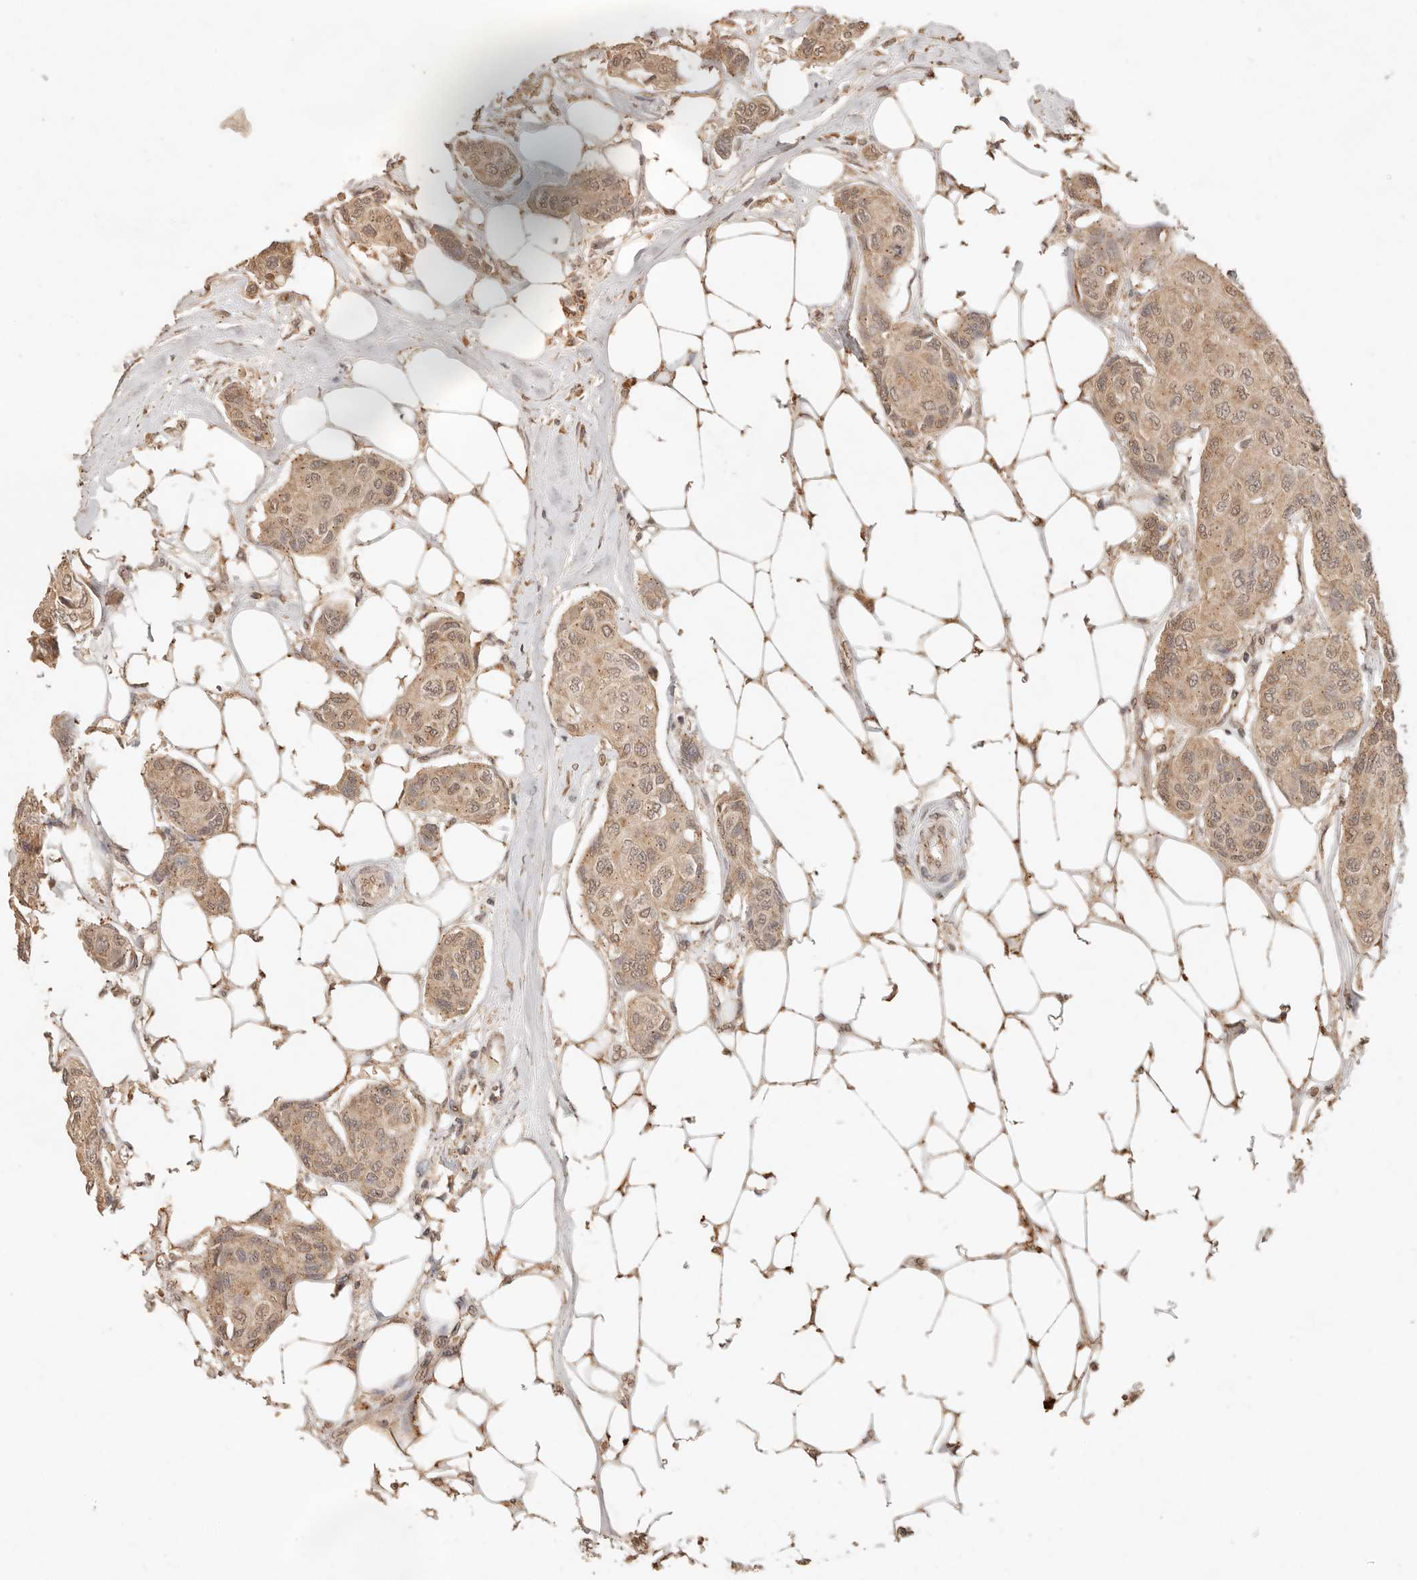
{"staining": {"intensity": "weak", "quantity": ">75%", "location": "cytoplasmic/membranous,nuclear"}, "tissue": "breast cancer", "cell_type": "Tumor cells", "image_type": "cancer", "snomed": [{"axis": "morphology", "description": "Duct carcinoma"}, {"axis": "topography", "description": "Breast"}], "caption": "Tumor cells display low levels of weak cytoplasmic/membranous and nuclear staining in about >75% of cells in human breast cancer.", "gene": "LMO4", "patient": {"sex": "female", "age": 80}}